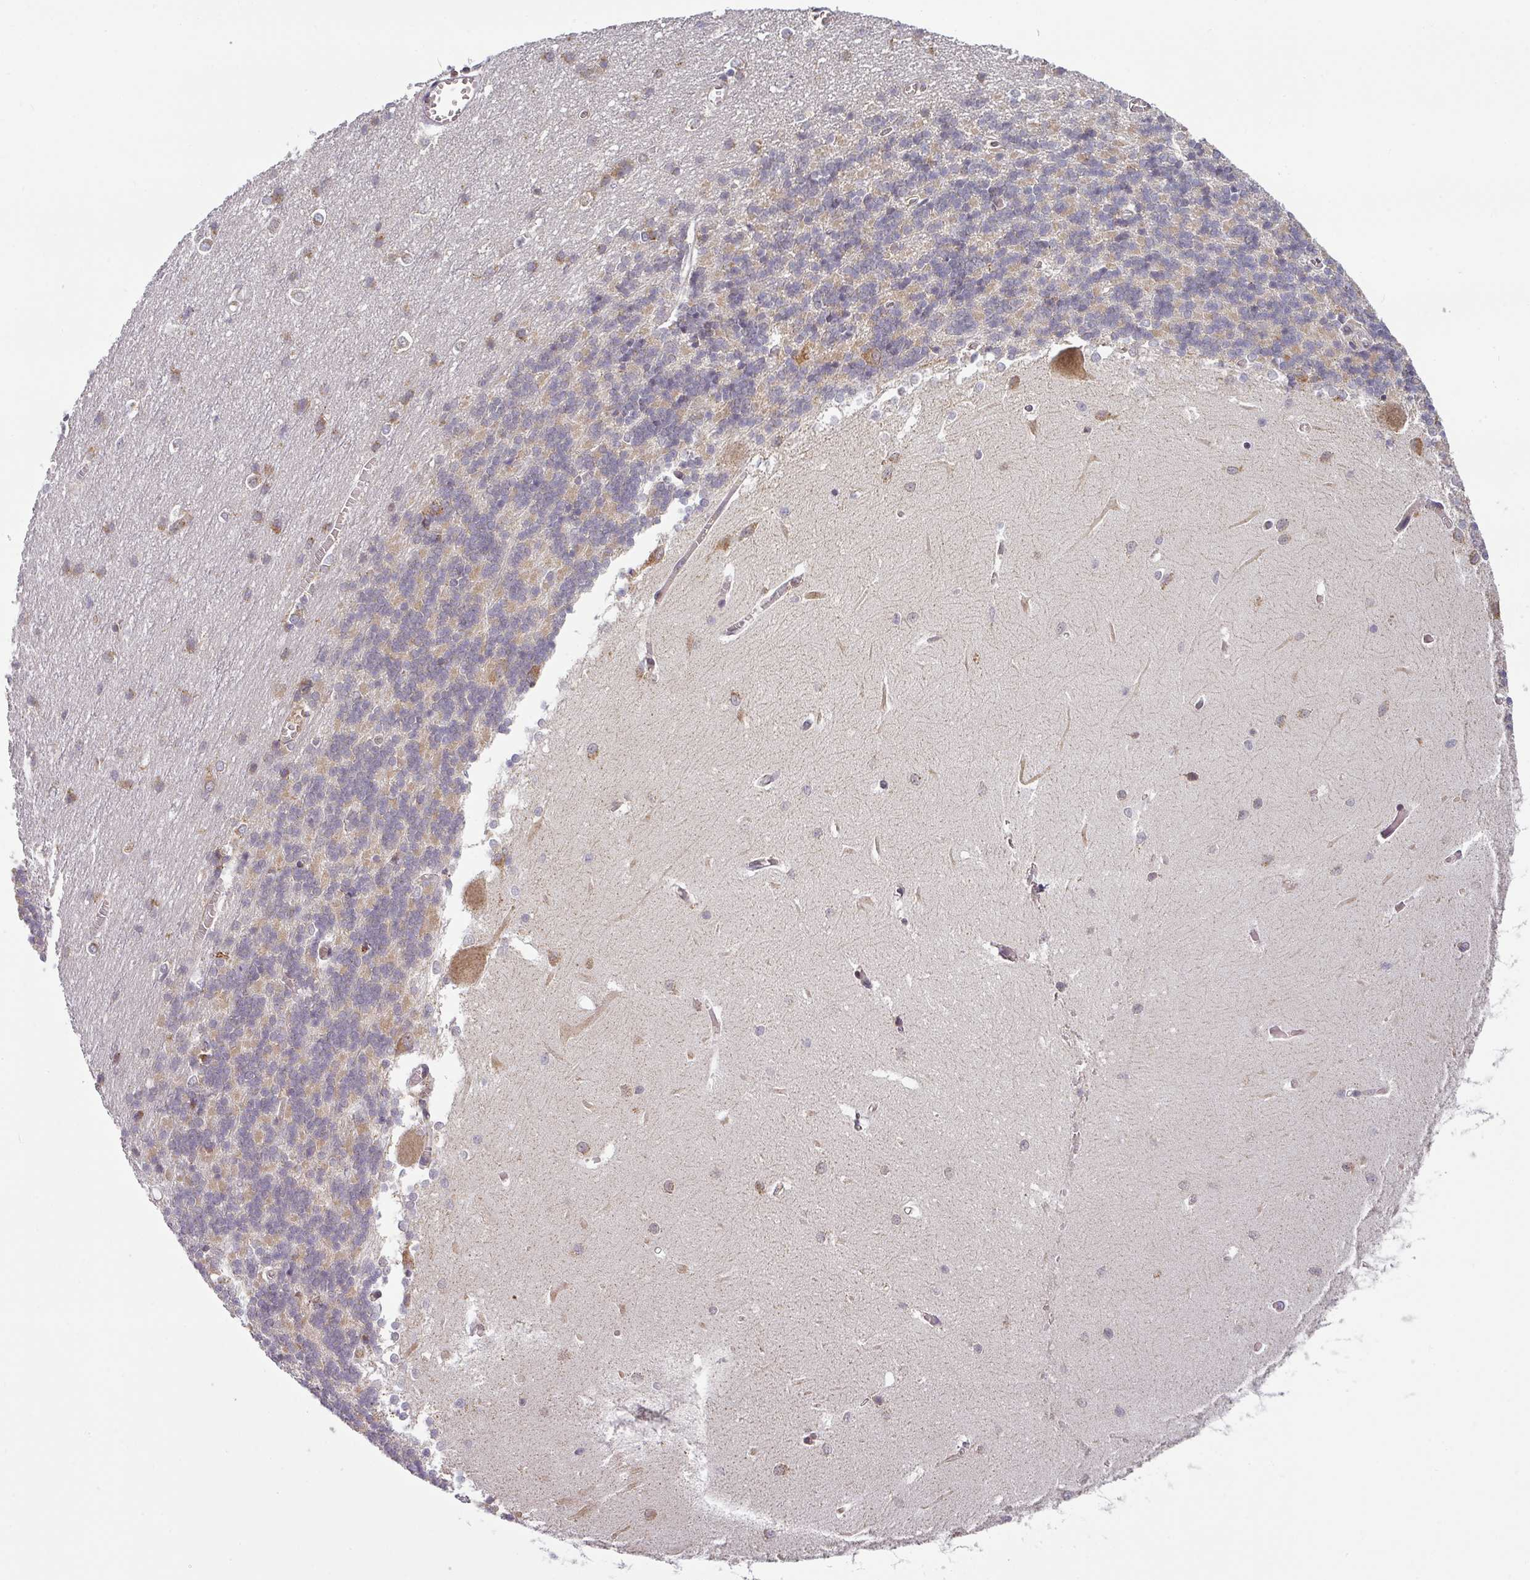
{"staining": {"intensity": "weak", "quantity": "<25%", "location": "cytoplasmic/membranous"}, "tissue": "cerebellum", "cell_type": "Cells in granular layer", "image_type": "normal", "snomed": [{"axis": "morphology", "description": "Normal tissue, NOS"}, {"axis": "topography", "description": "Cerebellum"}], "caption": "Immunohistochemistry of benign cerebellum reveals no staining in cells in granular layer.", "gene": "MRPS16", "patient": {"sex": "male", "age": 37}}